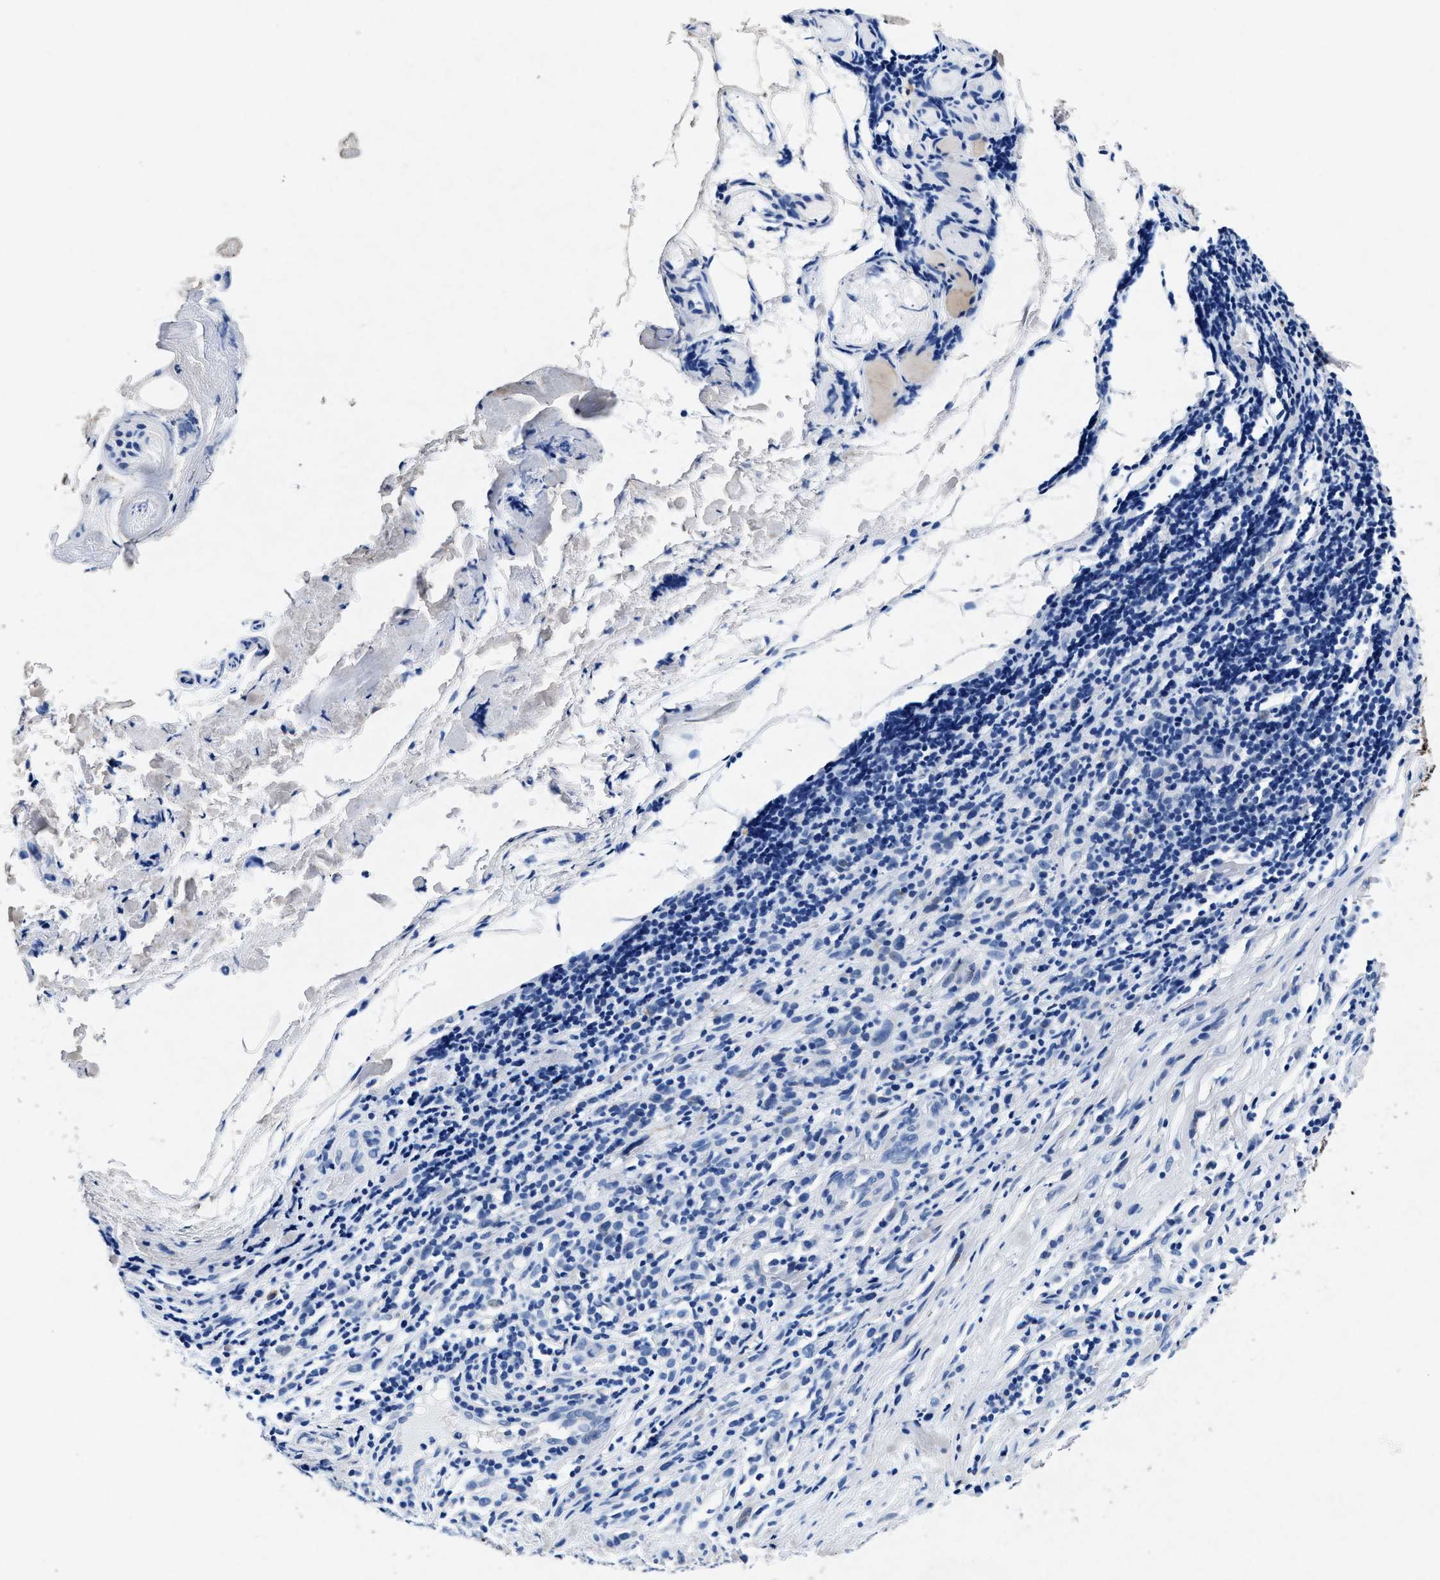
{"staining": {"intensity": "negative", "quantity": "none", "location": "none"}, "tissue": "melanoma", "cell_type": "Tumor cells", "image_type": "cancer", "snomed": [{"axis": "morphology", "description": "Malignant melanoma, NOS"}, {"axis": "topography", "description": "Skin"}], "caption": "Immunohistochemistry (IHC) of human malignant melanoma exhibits no staining in tumor cells.", "gene": "MAP6", "patient": {"sex": "female", "age": 55}}